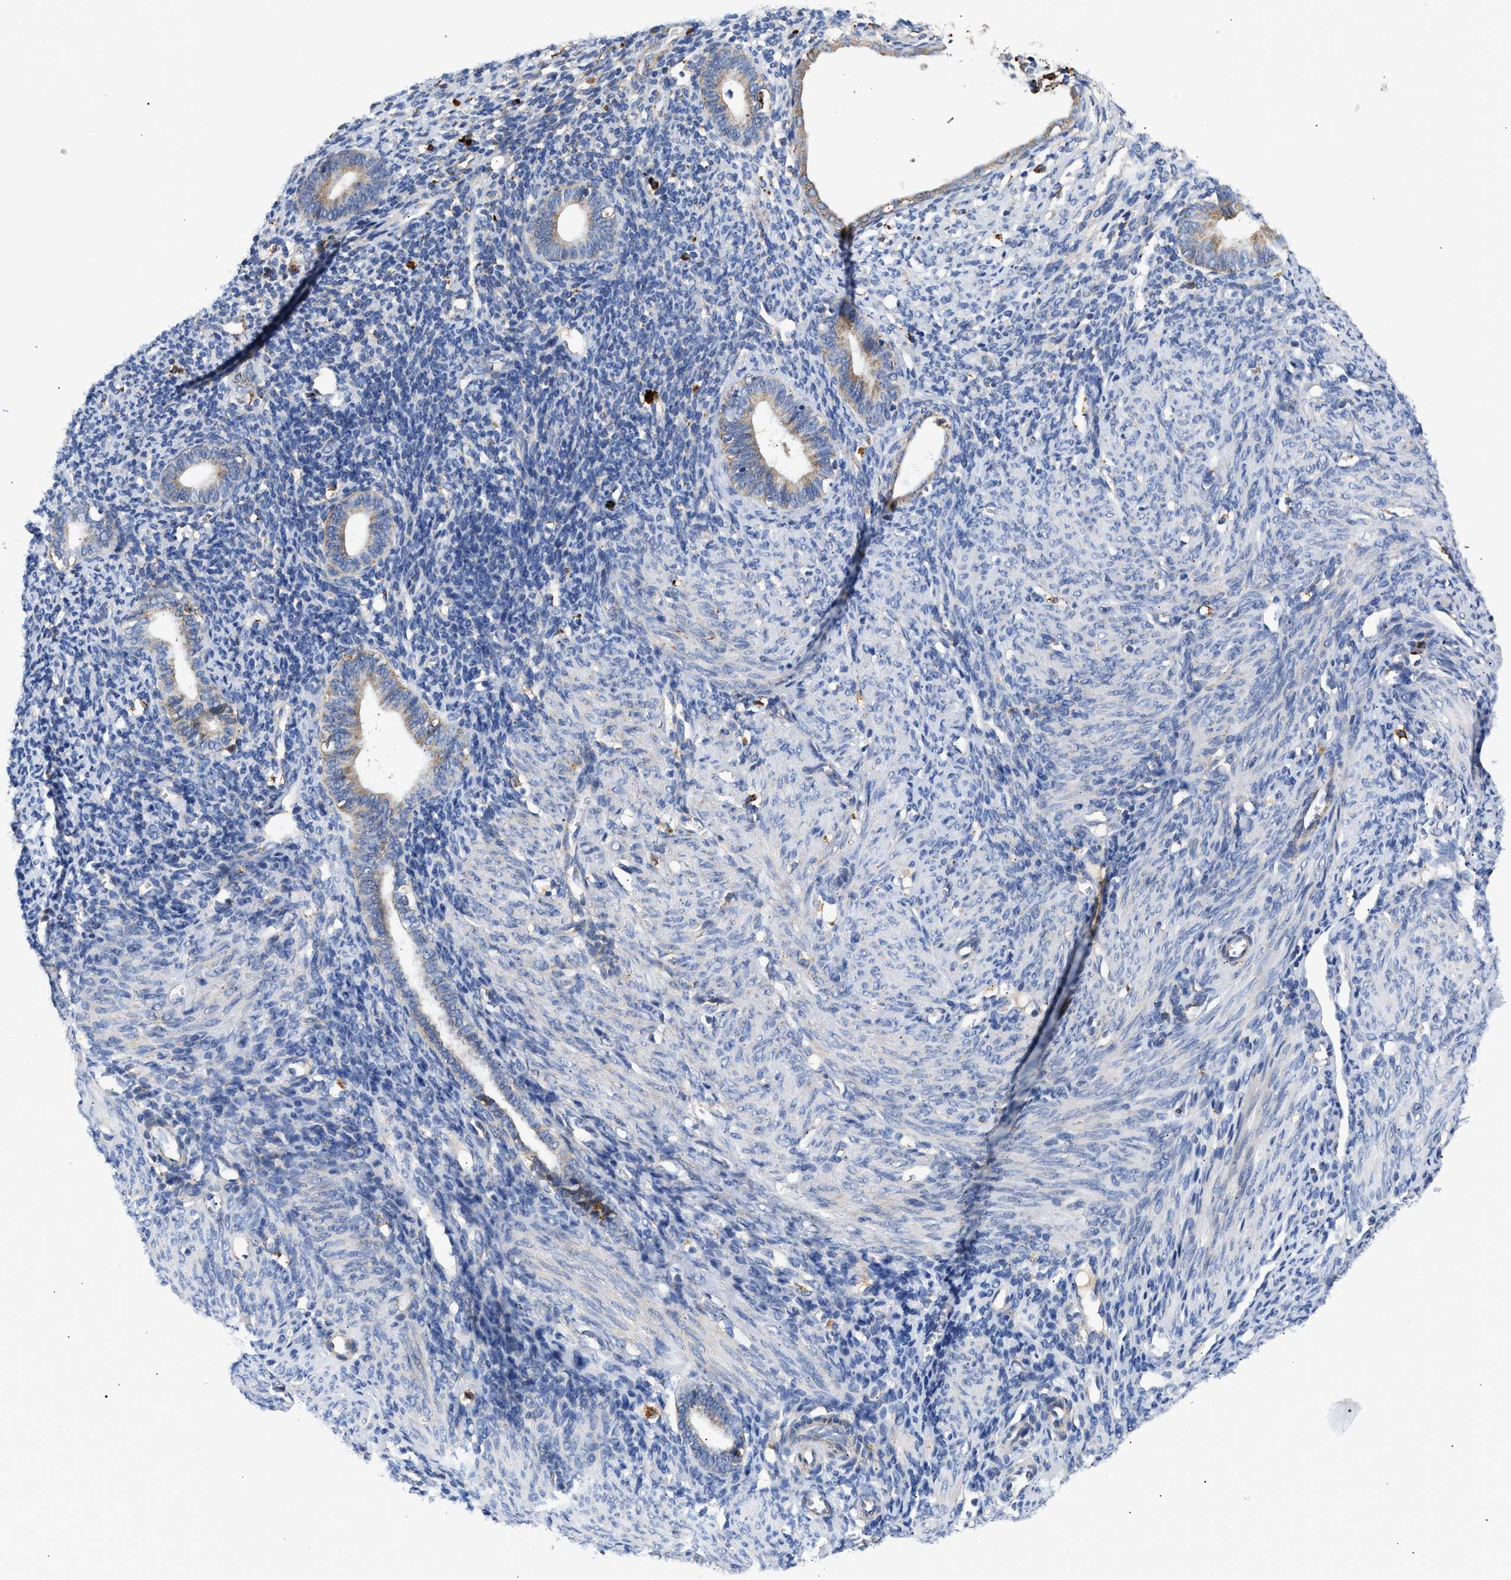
{"staining": {"intensity": "weak", "quantity": "<25%", "location": "cytoplasmic/membranous"}, "tissue": "endometrium", "cell_type": "Cells in endometrial stroma", "image_type": "normal", "snomed": [{"axis": "morphology", "description": "Normal tissue, NOS"}, {"axis": "morphology", "description": "Adenocarcinoma, NOS"}, {"axis": "topography", "description": "Endometrium"}], "caption": "Immunohistochemistry (IHC) of normal endometrium shows no expression in cells in endometrial stroma. (DAB (3,3'-diaminobenzidine) immunohistochemistry (IHC) with hematoxylin counter stain).", "gene": "CCDC146", "patient": {"sex": "female", "age": 57}}